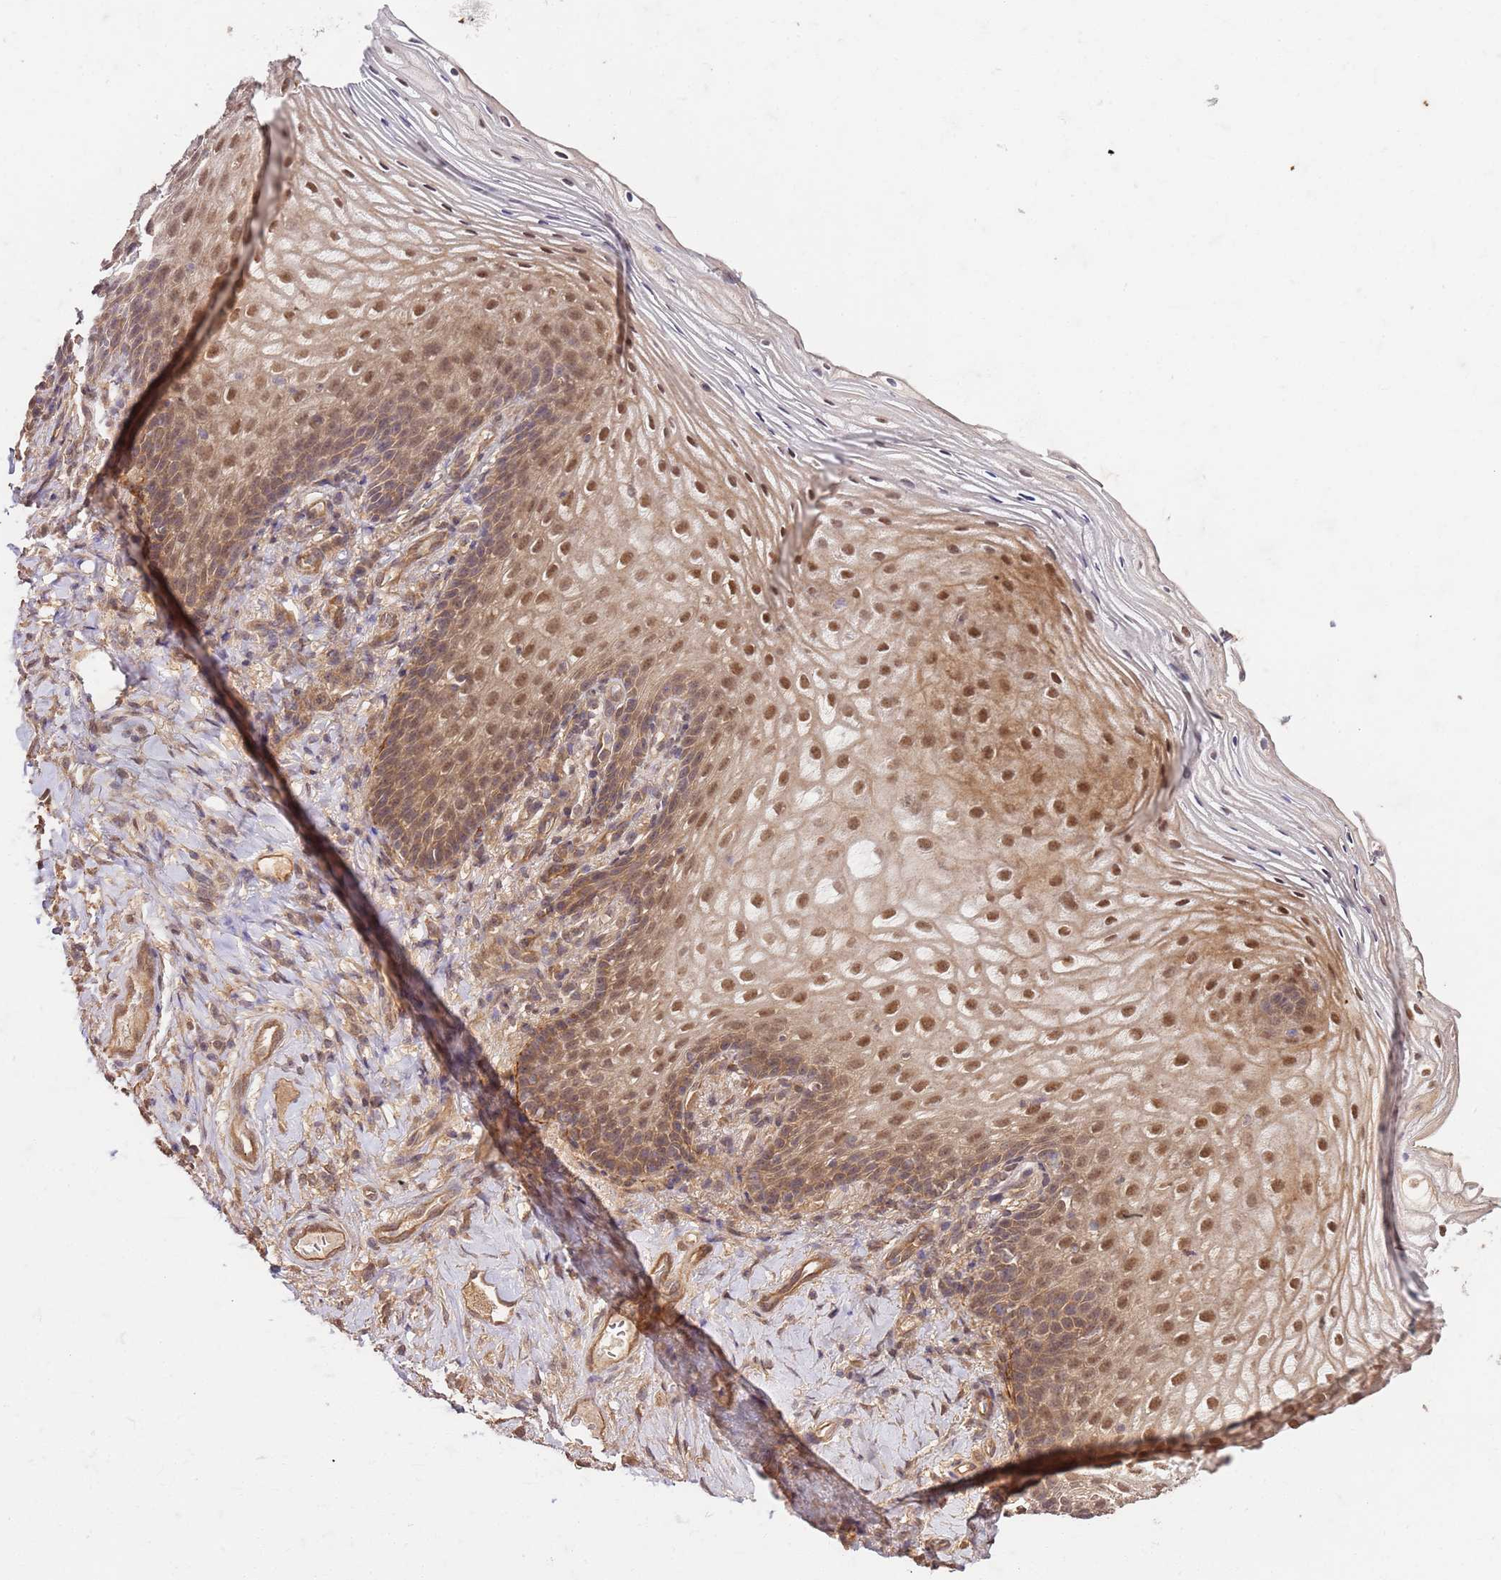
{"staining": {"intensity": "moderate", "quantity": "25%-75%", "location": "cytoplasmic/membranous,nuclear"}, "tissue": "vagina", "cell_type": "Squamous epithelial cells", "image_type": "normal", "snomed": [{"axis": "morphology", "description": "Normal tissue, NOS"}, {"axis": "topography", "description": "Vagina"}], "caption": "A medium amount of moderate cytoplasmic/membranous,nuclear expression is appreciated in approximately 25%-75% of squamous epithelial cells in normal vagina.", "gene": "UBE3A", "patient": {"sex": "female", "age": 60}}